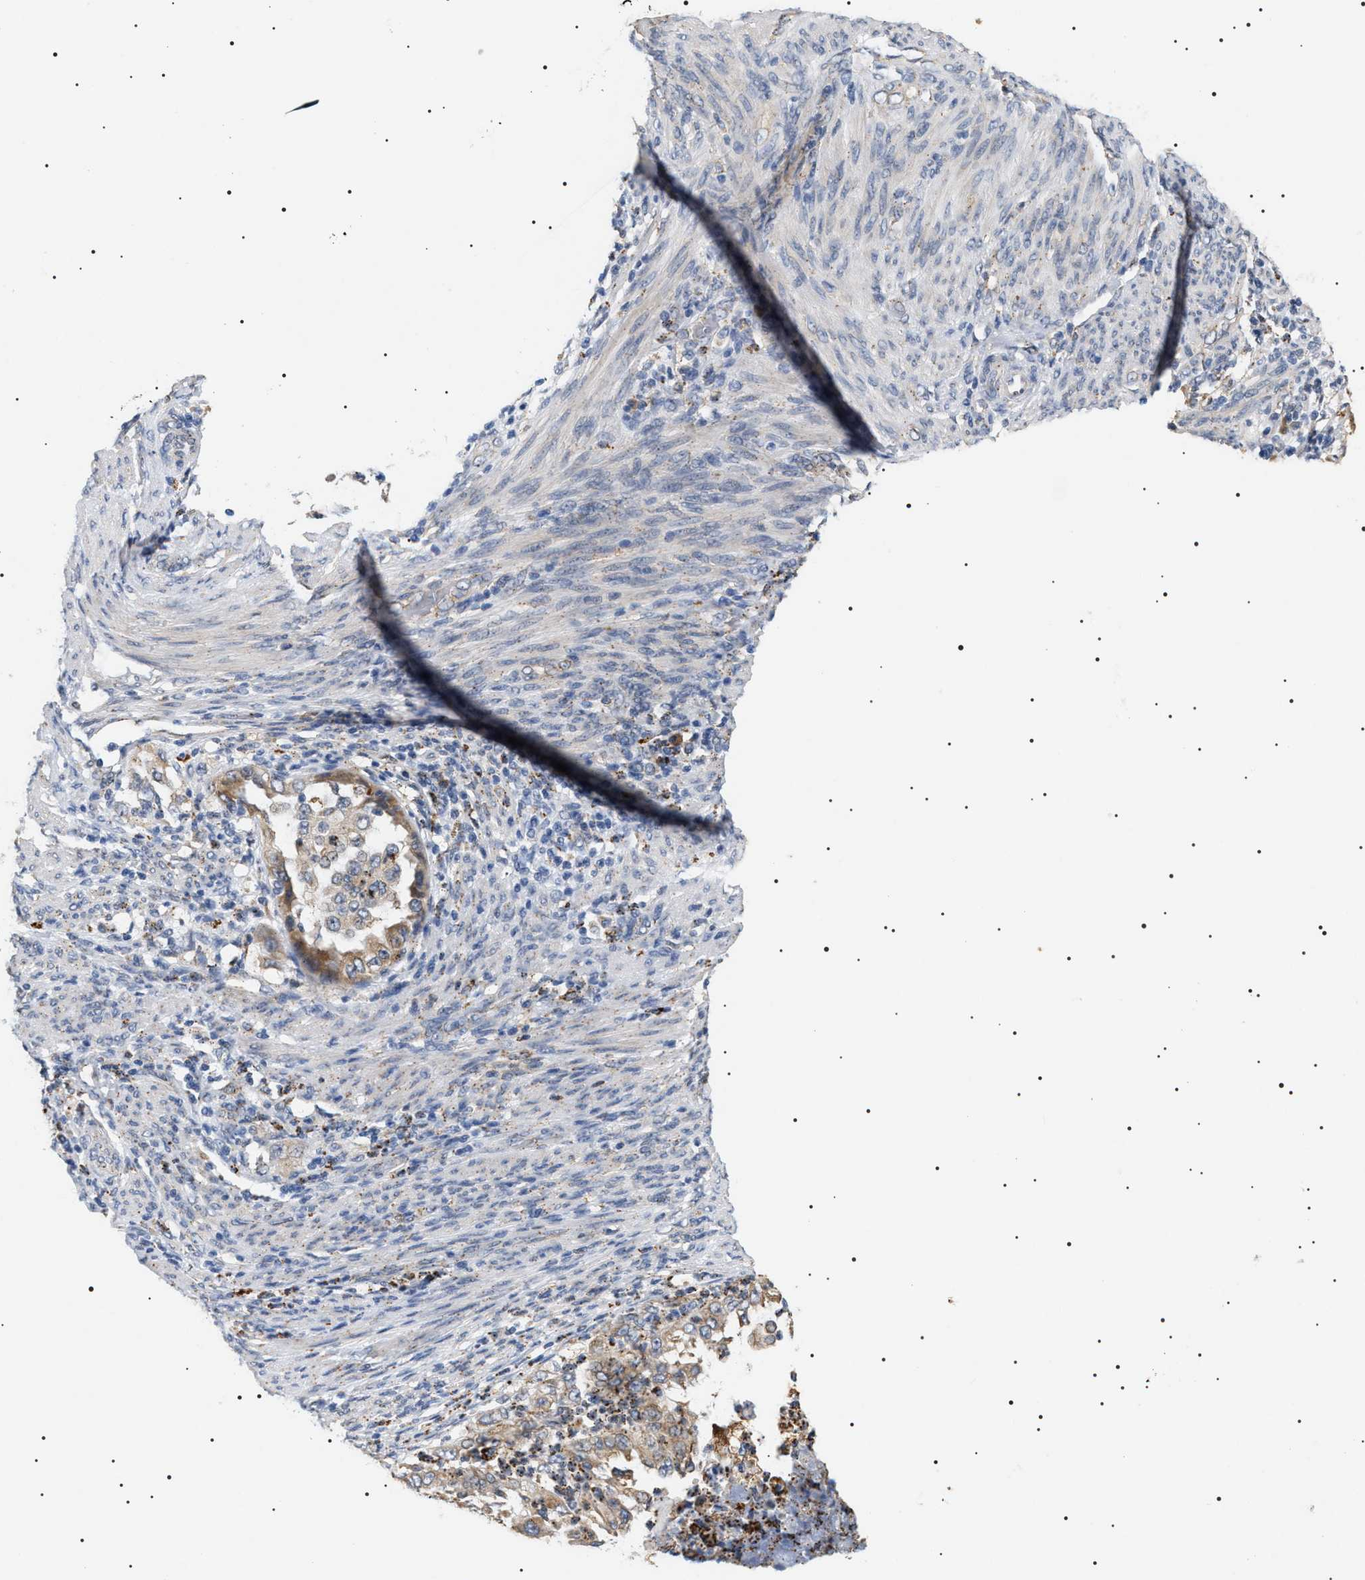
{"staining": {"intensity": "weak", "quantity": ">75%", "location": "cytoplasmic/membranous"}, "tissue": "endometrial cancer", "cell_type": "Tumor cells", "image_type": "cancer", "snomed": [{"axis": "morphology", "description": "Adenocarcinoma, NOS"}, {"axis": "topography", "description": "Endometrium"}], "caption": "Endometrial cancer (adenocarcinoma) was stained to show a protein in brown. There is low levels of weak cytoplasmic/membranous staining in about >75% of tumor cells. The staining was performed using DAB (3,3'-diaminobenzidine) to visualize the protein expression in brown, while the nuclei were stained in blue with hematoxylin (Magnification: 20x).", "gene": "HSD17B11", "patient": {"sex": "female", "age": 85}}